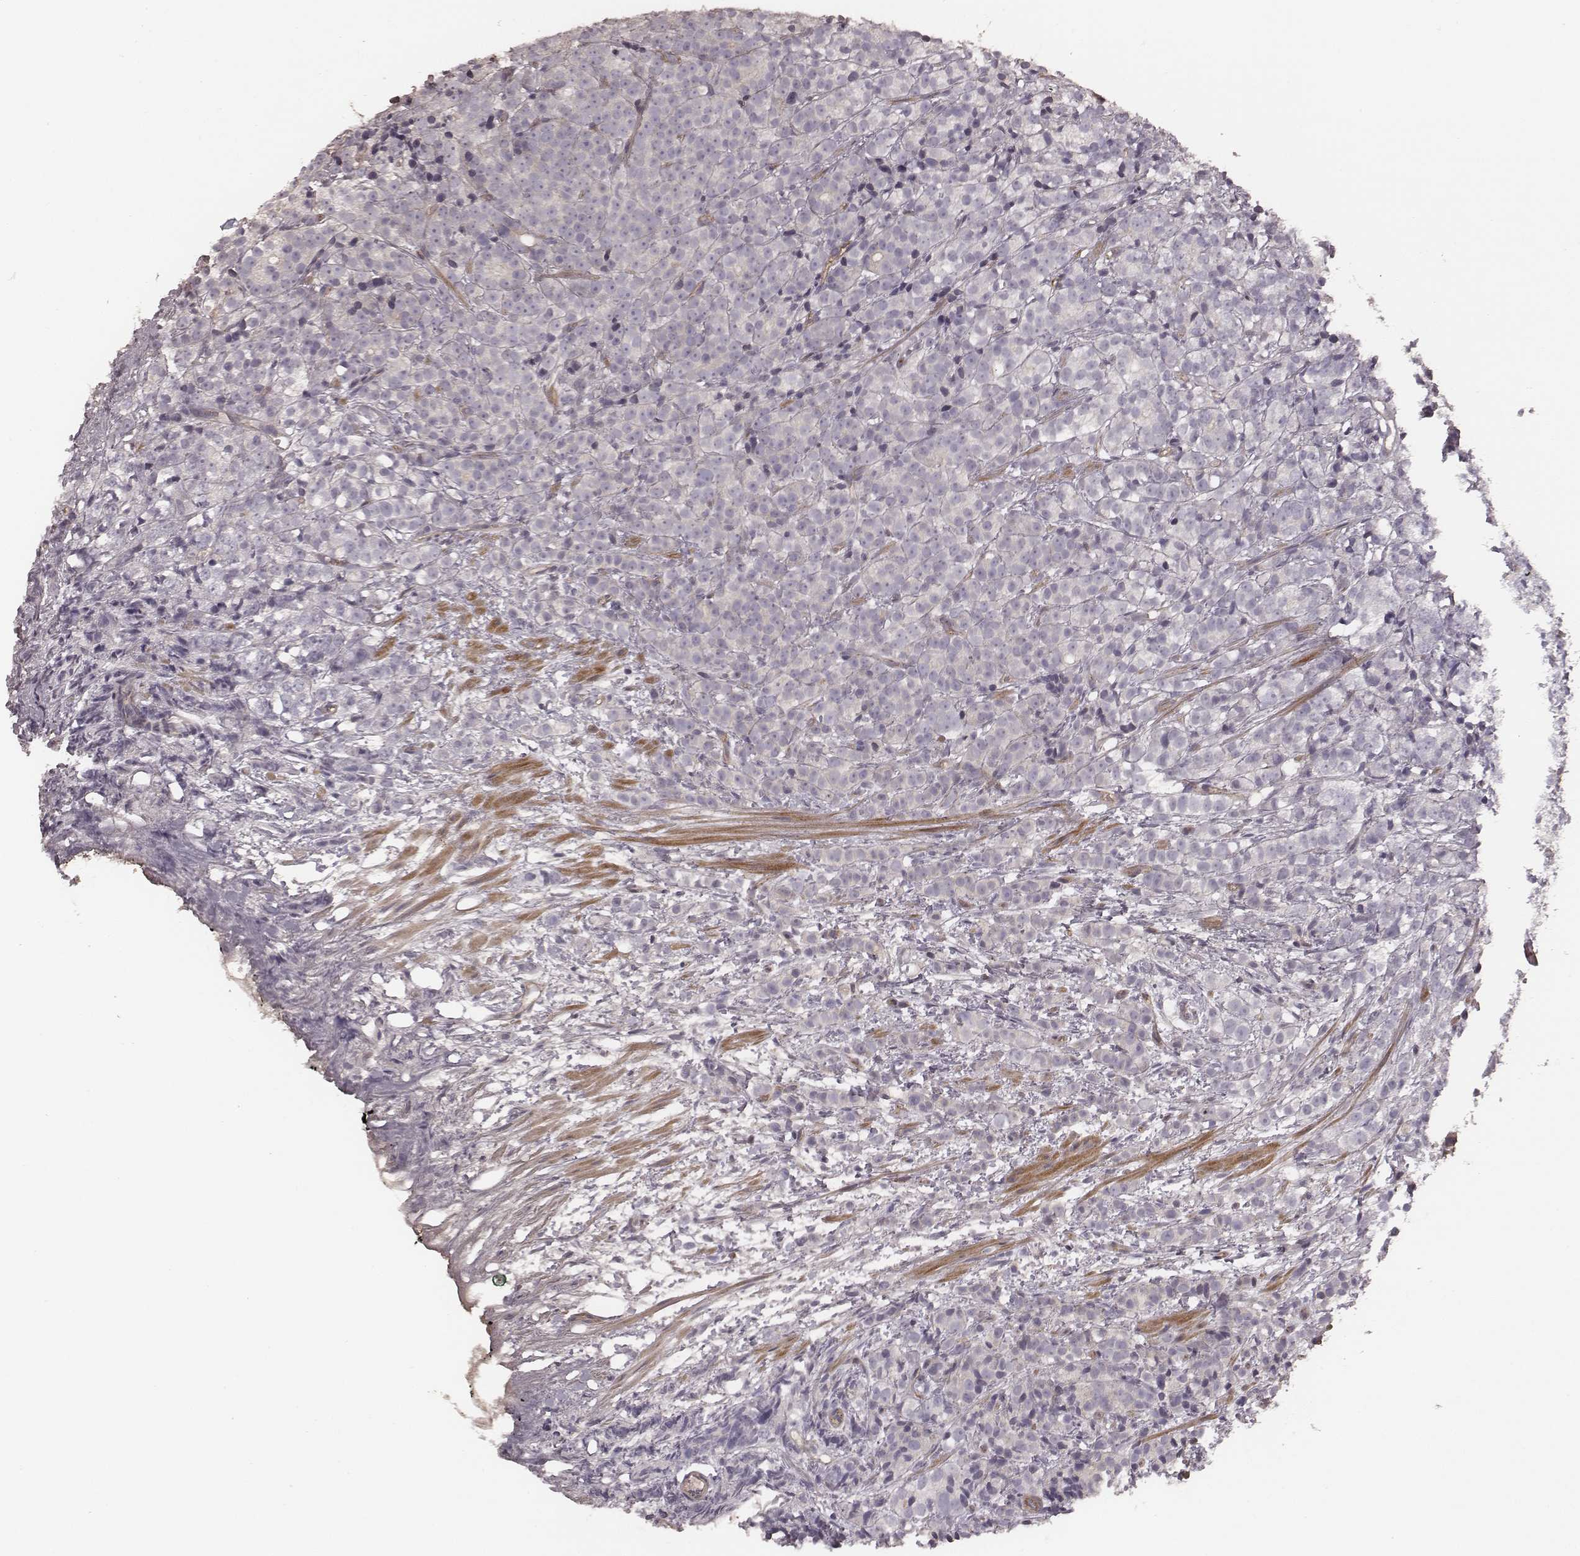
{"staining": {"intensity": "negative", "quantity": "none", "location": "none"}, "tissue": "prostate cancer", "cell_type": "Tumor cells", "image_type": "cancer", "snomed": [{"axis": "morphology", "description": "Adenocarcinoma, High grade"}, {"axis": "topography", "description": "Prostate"}], "caption": "Tumor cells show no significant staining in prostate cancer (adenocarcinoma (high-grade)).", "gene": "OTOGL", "patient": {"sex": "male", "age": 53}}